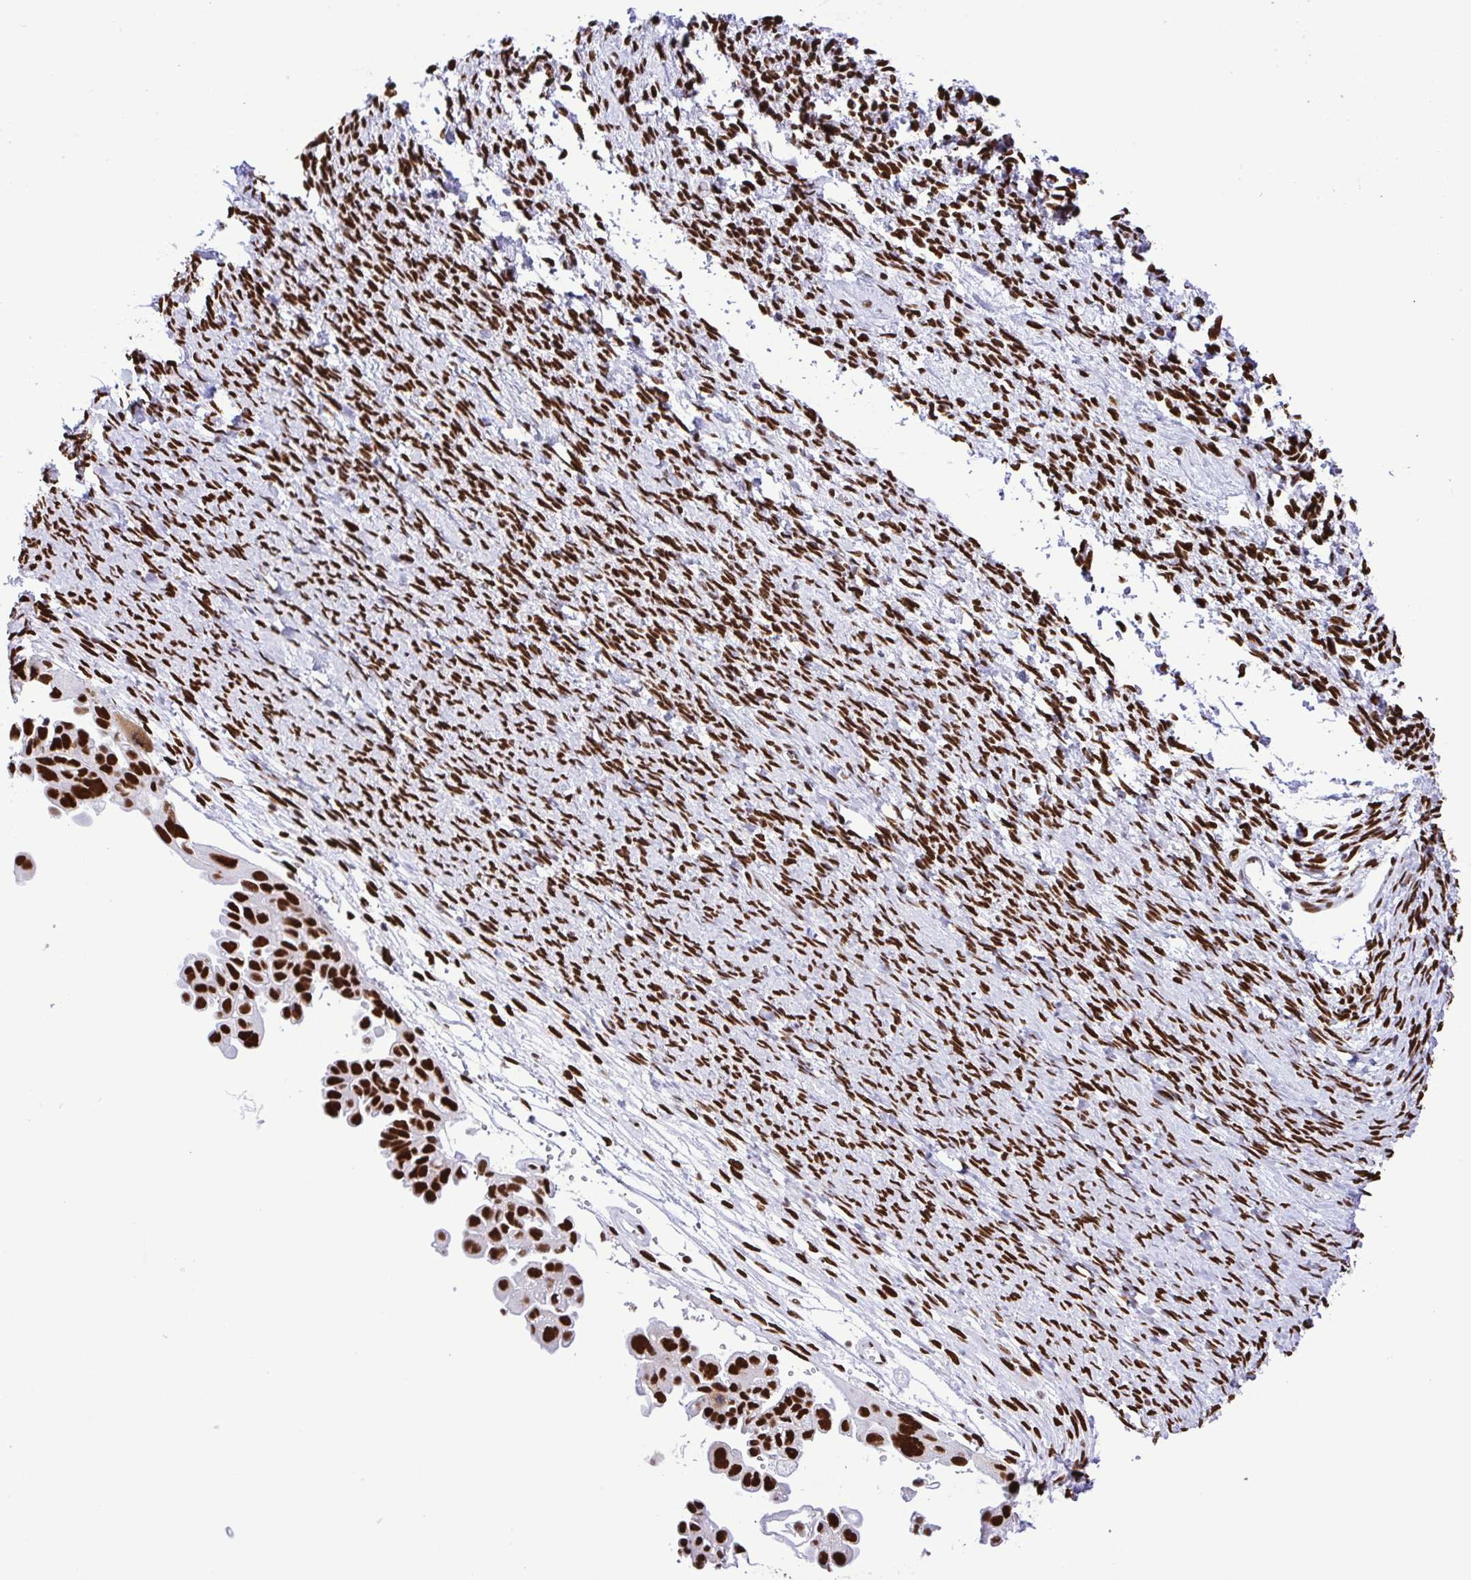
{"staining": {"intensity": "strong", "quantity": ">75%", "location": "nuclear"}, "tissue": "ovarian cancer", "cell_type": "Tumor cells", "image_type": "cancer", "snomed": [{"axis": "morphology", "description": "Cystadenocarcinoma, serous, NOS"}, {"axis": "topography", "description": "Ovary"}], "caption": "The immunohistochemical stain shows strong nuclear expression in tumor cells of ovarian cancer tissue.", "gene": "TRIM28", "patient": {"sex": "female", "age": 53}}